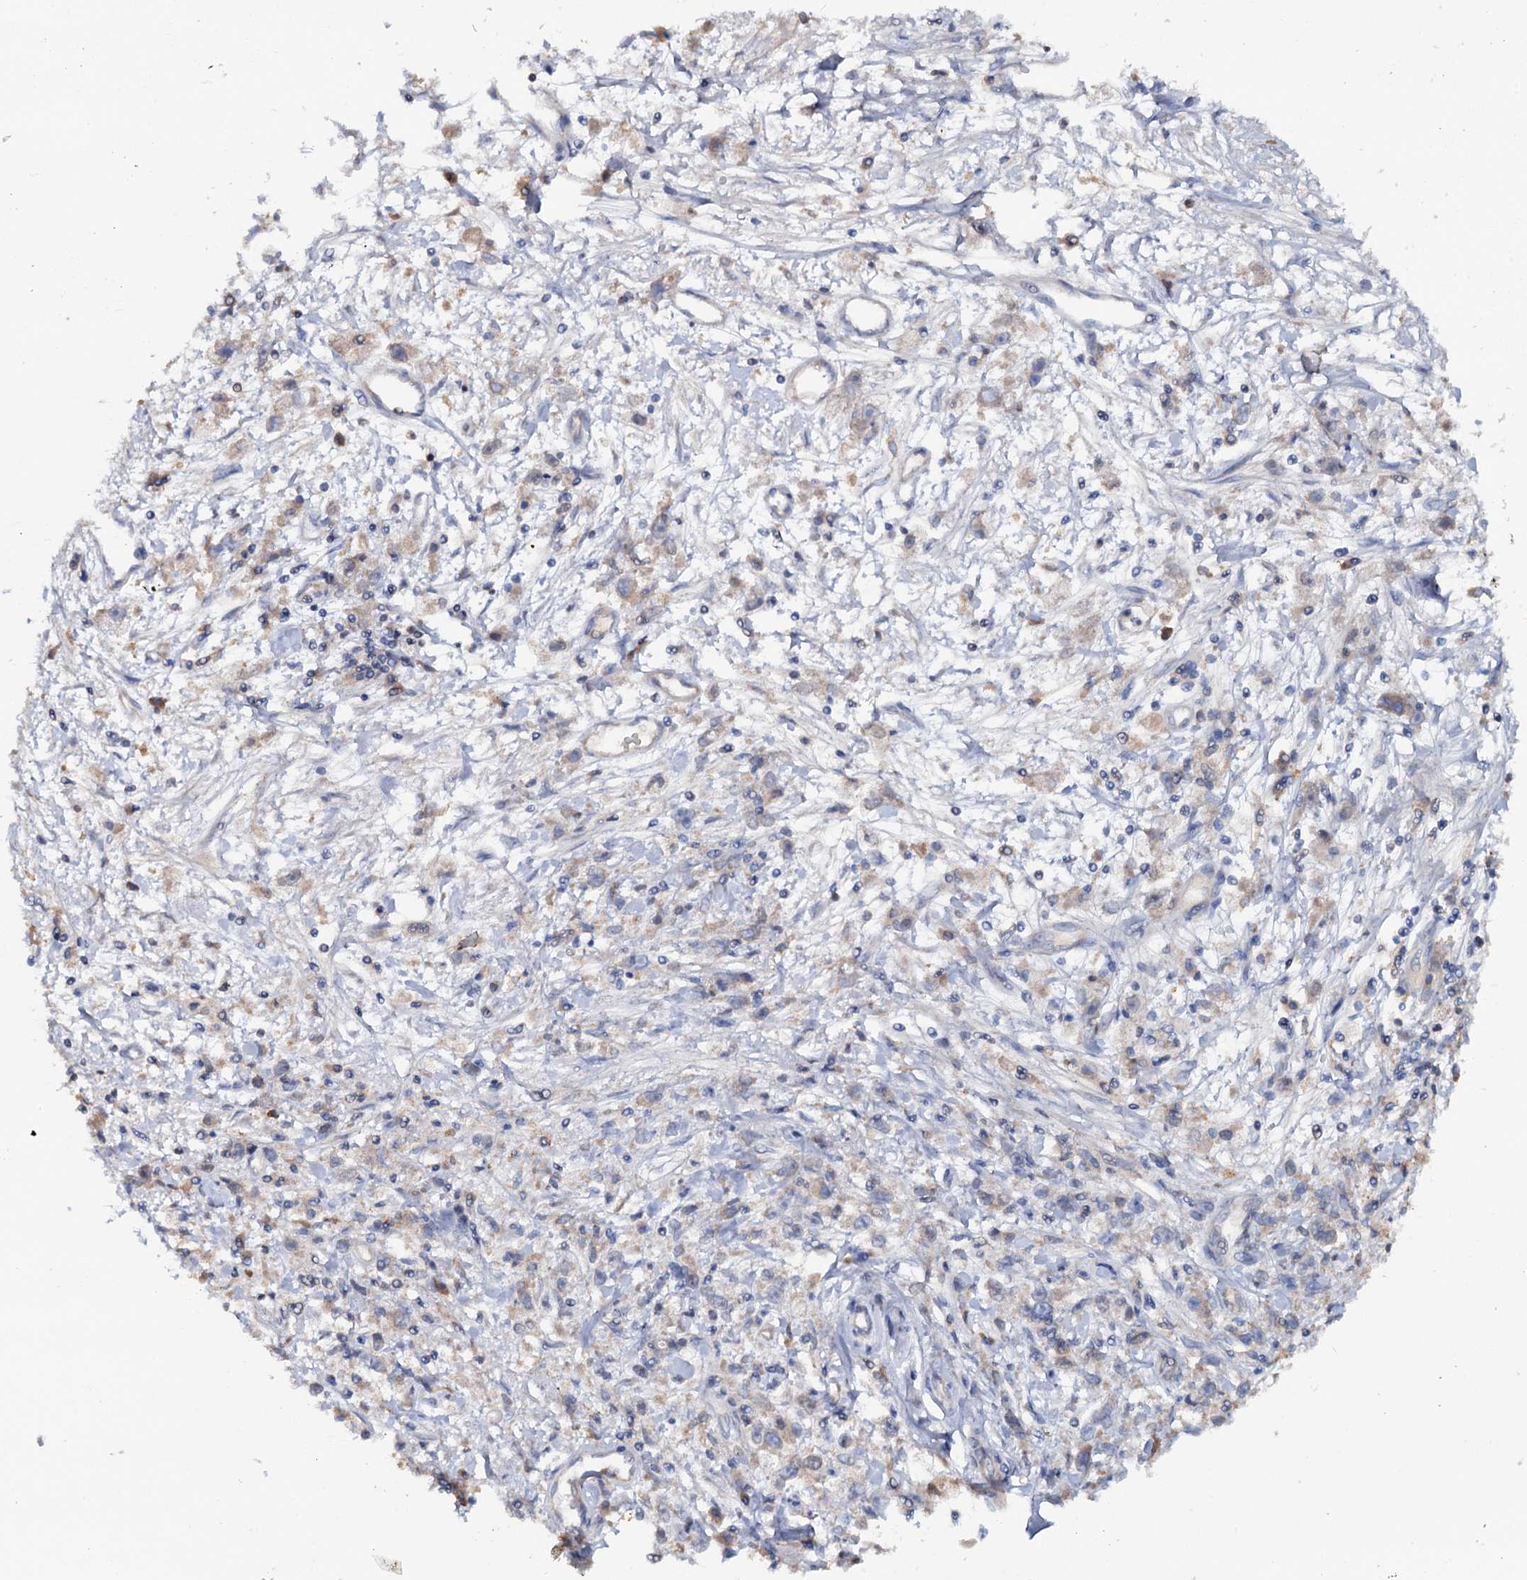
{"staining": {"intensity": "weak", "quantity": "<25%", "location": "cytoplasmic/membranous"}, "tissue": "stomach cancer", "cell_type": "Tumor cells", "image_type": "cancer", "snomed": [{"axis": "morphology", "description": "Adenocarcinoma, NOS"}, {"axis": "topography", "description": "Stomach"}], "caption": "There is no significant staining in tumor cells of stomach adenocarcinoma.", "gene": "IL17RD", "patient": {"sex": "female", "age": 59}}